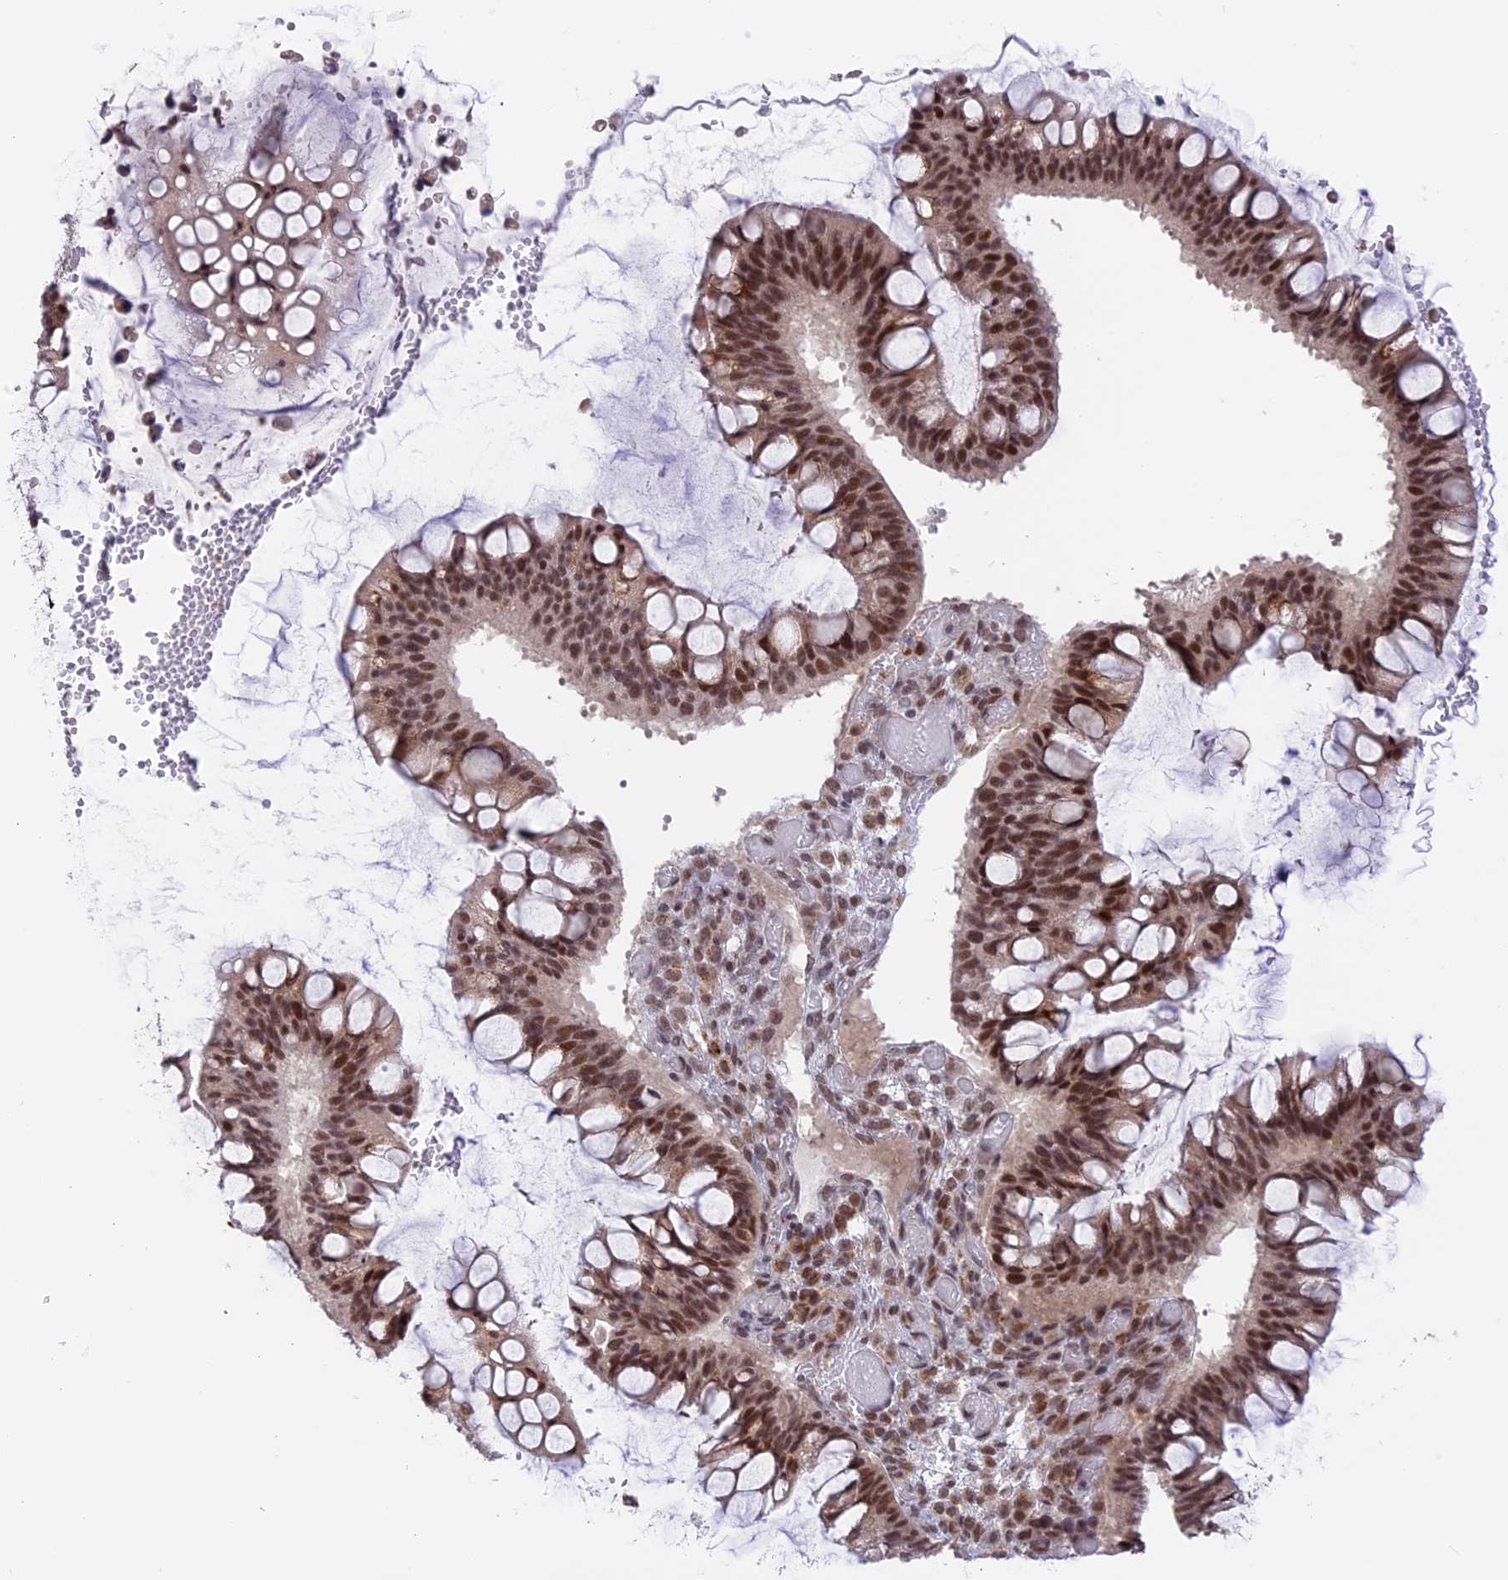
{"staining": {"intensity": "moderate", "quantity": ">75%", "location": "nuclear"}, "tissue": "ovarian cancer", "cell_type": "Tumor cells", "image_type": "cancer", "snomed": [{"axis": "morphology", "description": "Cystadenocarcinoma, mucinous, NOS"}, {"axis": "topography", "description": "Ovary"}], "caption": "Ovarian cancer (mucinous cystadenocarcinoma) stained with DAB (3,3'-diaminobenzidine) immunohistochemistry (IHC) demonstrates medium levels of moderate nuclear staining in approximately >75% of tumor cells.", "gene": "POLR2C", "patient": {"sex": "female", "age": 73}}